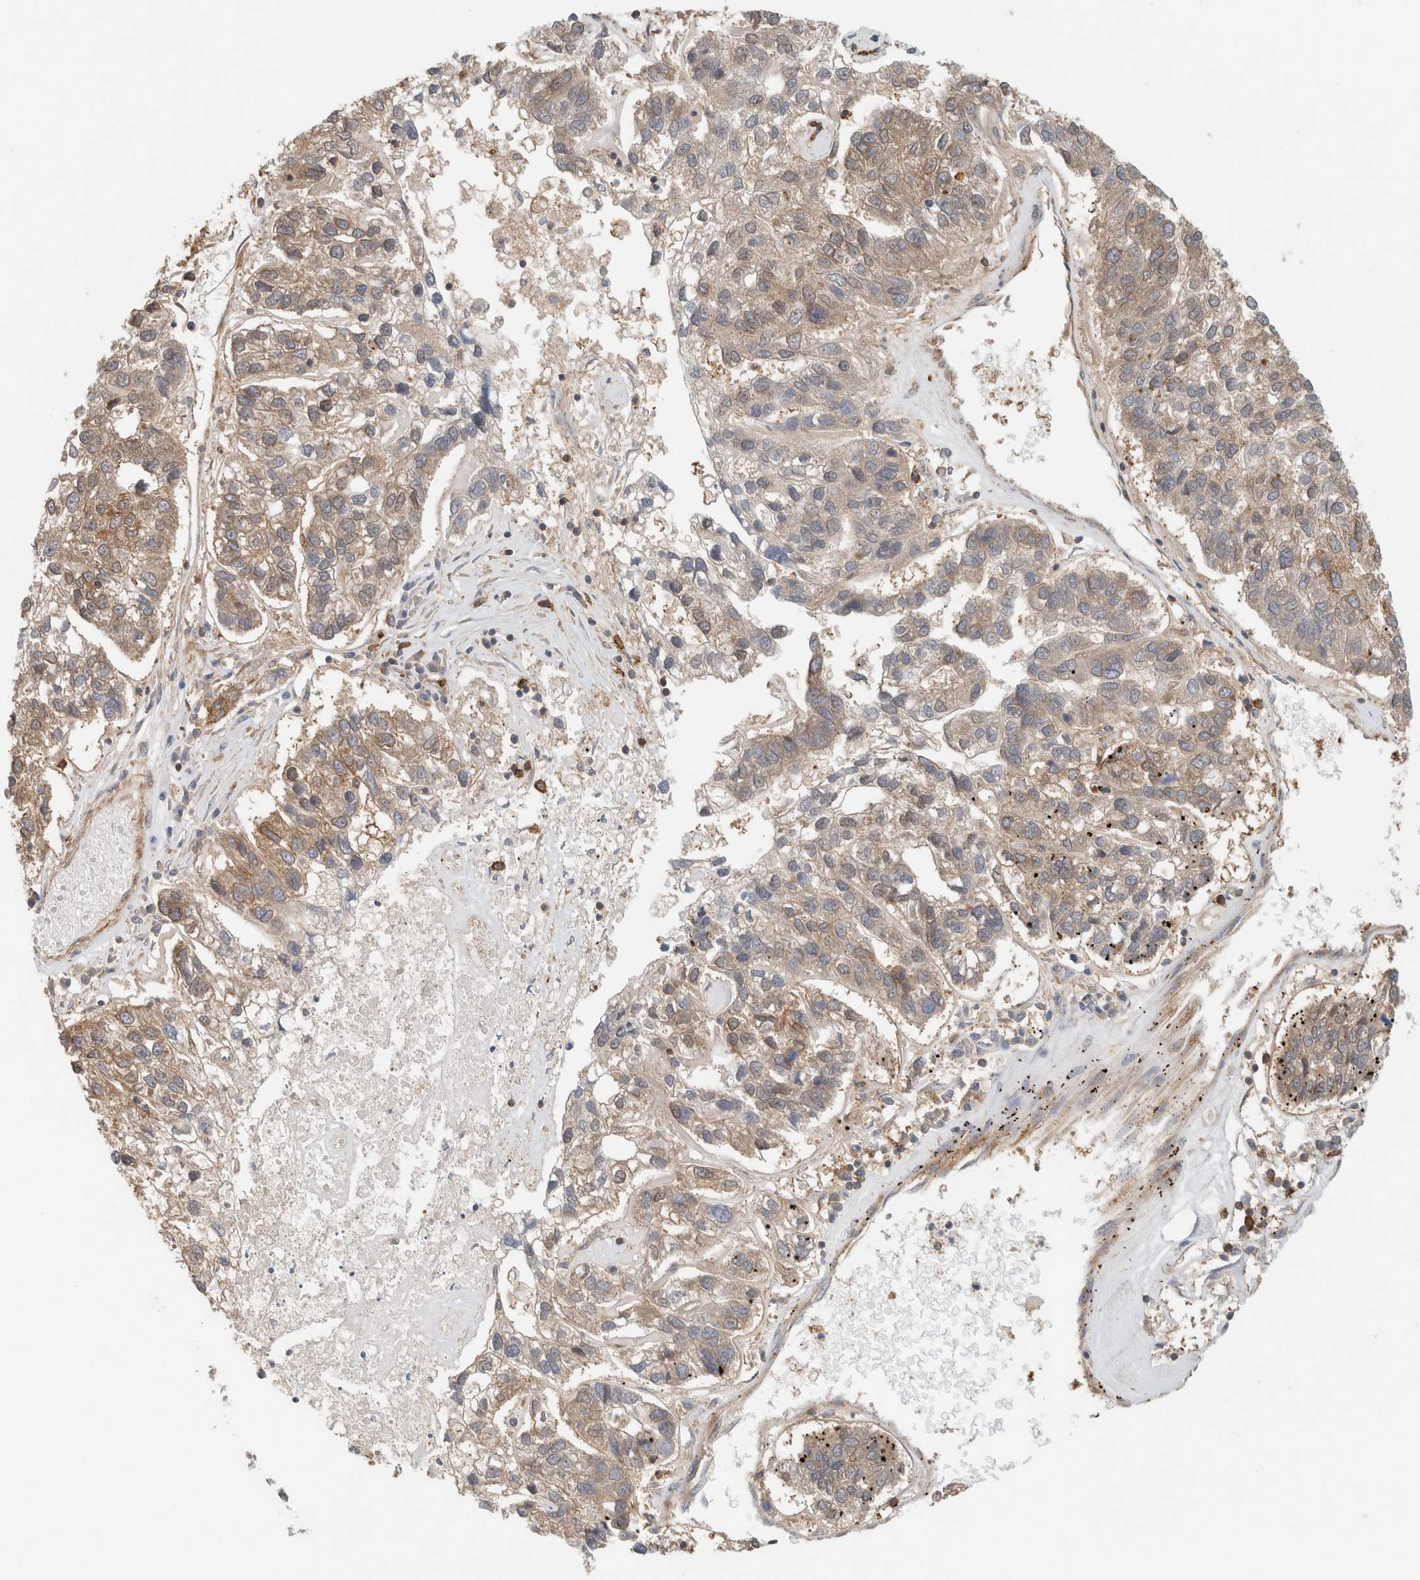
{"staining": {"intensity": "moderate", "quantity": ">75%", "location": "cytoplasmic/membranous"}, "tissue": "pancreatic cancer", "cell_type": "Tumor cells", "image_type": "cancer", "snomed": [{"axis": "morphology", "description": "Adenocarcinoma, NOS"}, {"axis": "topography", "description": "Pancreas"}], "caption": "Pancreatic cancer (adenocarcinoma) stained with a brown dye shows moderate cytoplasmic/membranous positive expression in approximately >75% of tumor cells.", "gene": "PFDN4", "patient": {"sex": "female", "age": 61}}